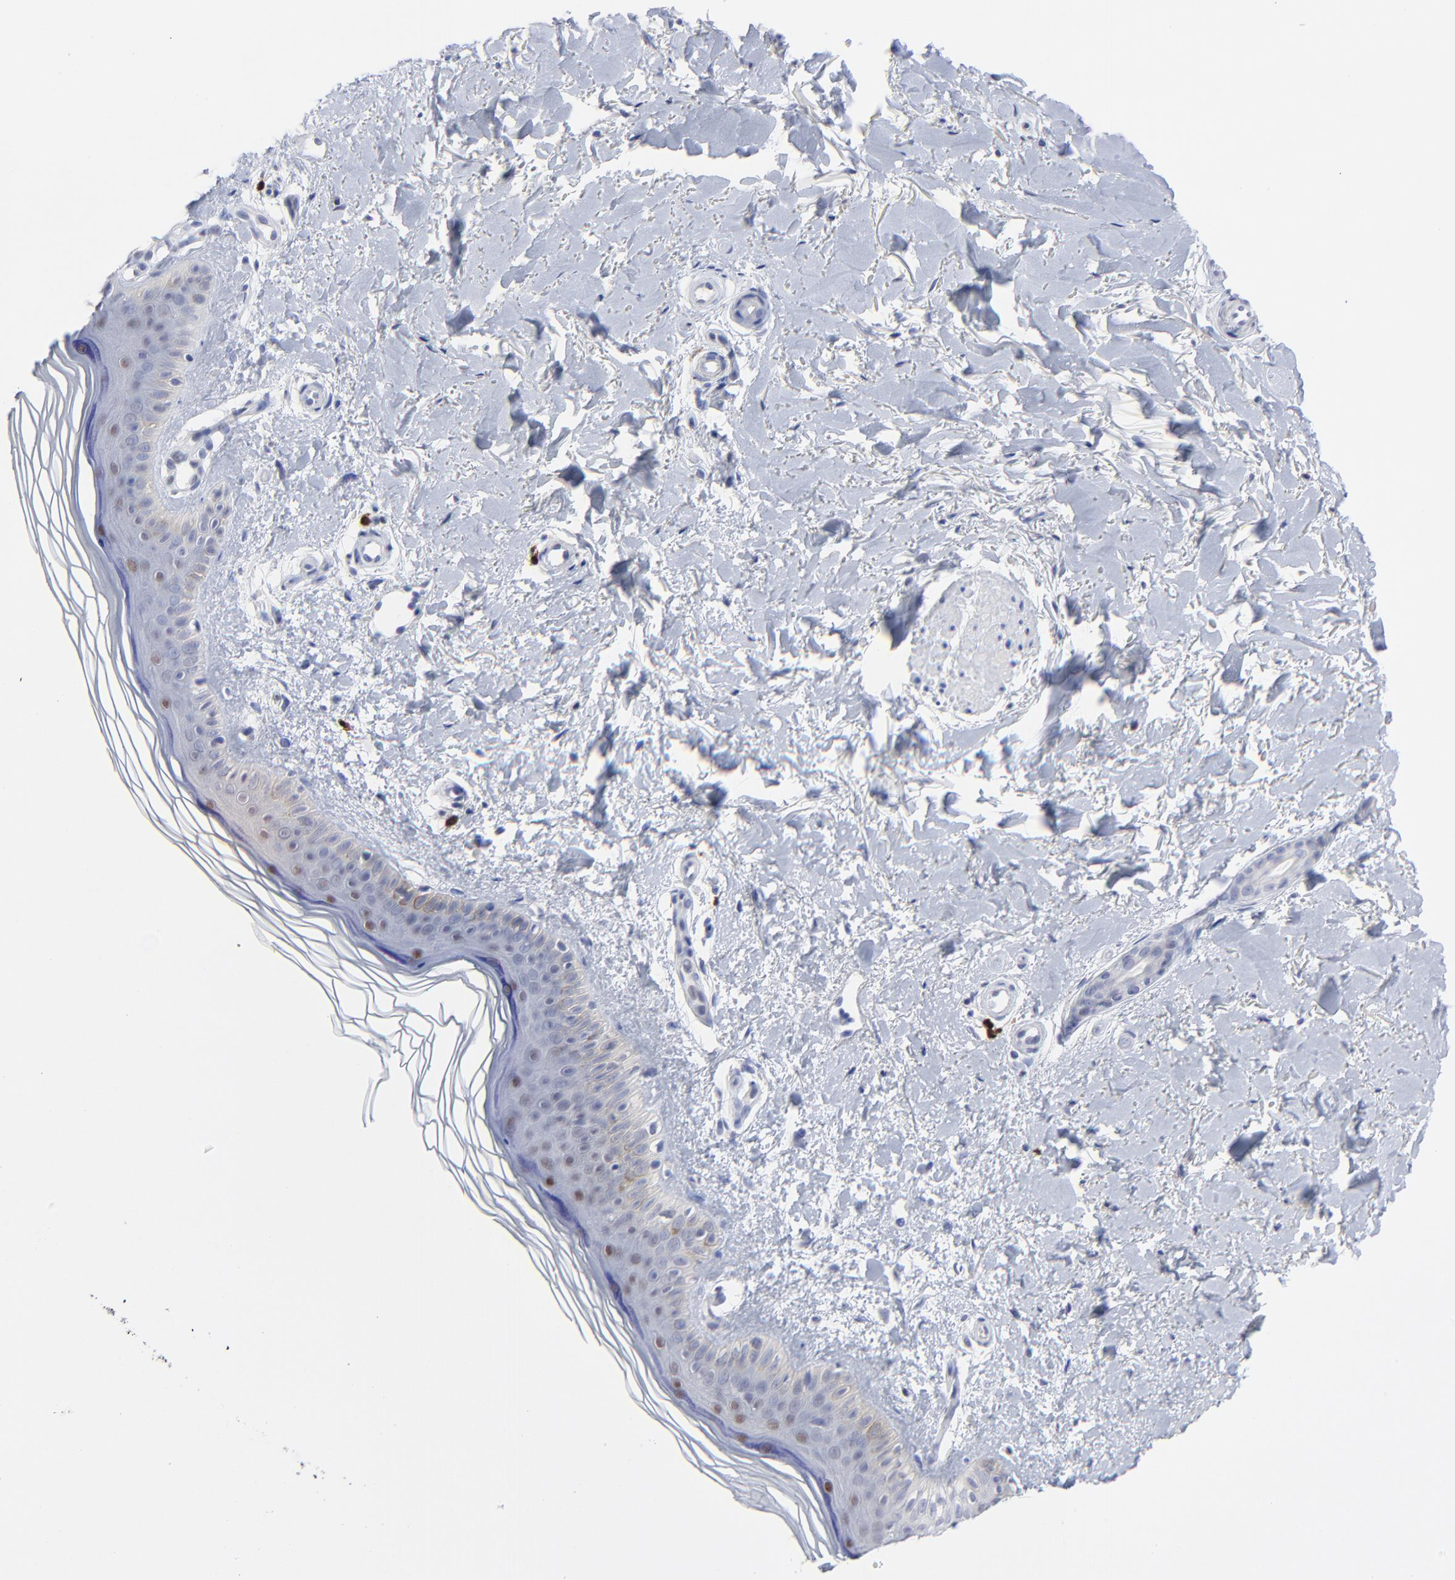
{"staining": {"intensity": "negative", "quantity": "none", "location": "none"}, "tissue": "skin", "cell_type": "Fibroblasts", "image_type": "normal", "snomed": [{"axis": "morphology", "description": "Normal tissue, NOS"}, {"axis": "topography", "description": "Skin"}], "caption": "Skin stained for a protein using IHC reveals no staining fibroblasts.", "gene": "ZAP70", "patient": {"sex": "female", "age": 19}}